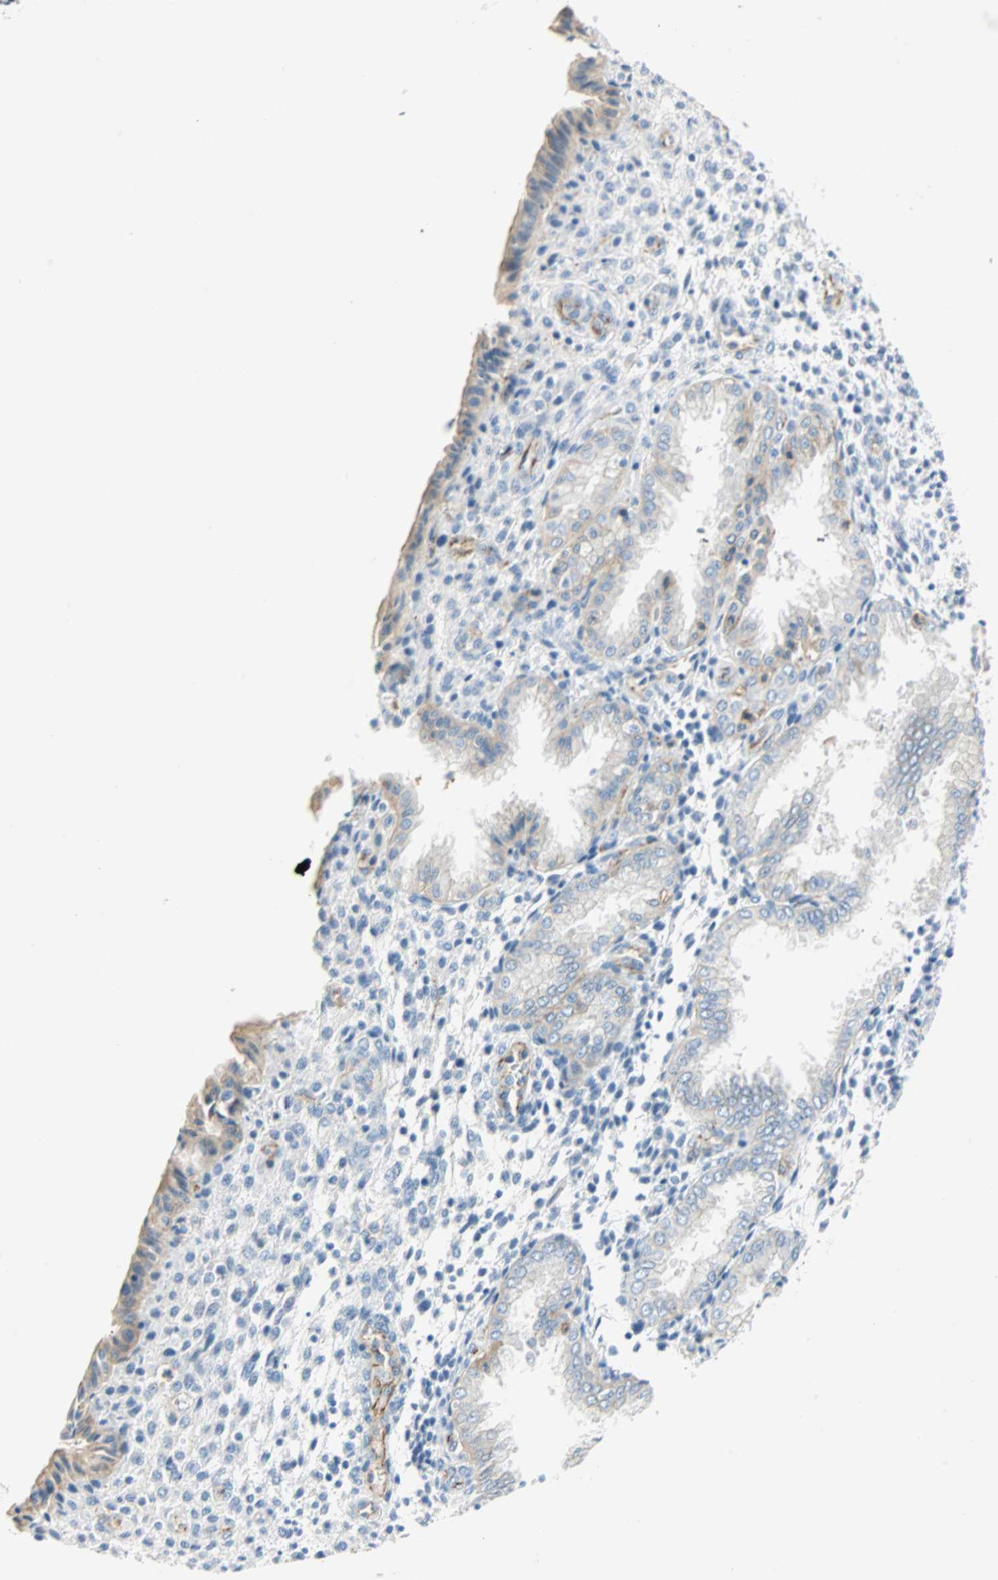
{"staining": {"intensity": "weak", "quantity": "<25%", "location": "cytoplasmic/membranous"}, "tissue": "endometrium", "cell_type": "Cells in endometrial stroma", "image_type": "normal", "snomed": [{"axis": "morphology", "description": "Normal tissue, NOS"}, {"axis": "topography", "description": "Endometrium"}], "caption": "High power microscopy micrograph of an immunohistochemistry (IHC) image of unremarkable endometrium, revealing no significant positivity in cells in endometrial stroma.", "gene": "VPS9D1", "patient": {"sex": "female", "age": 33}}